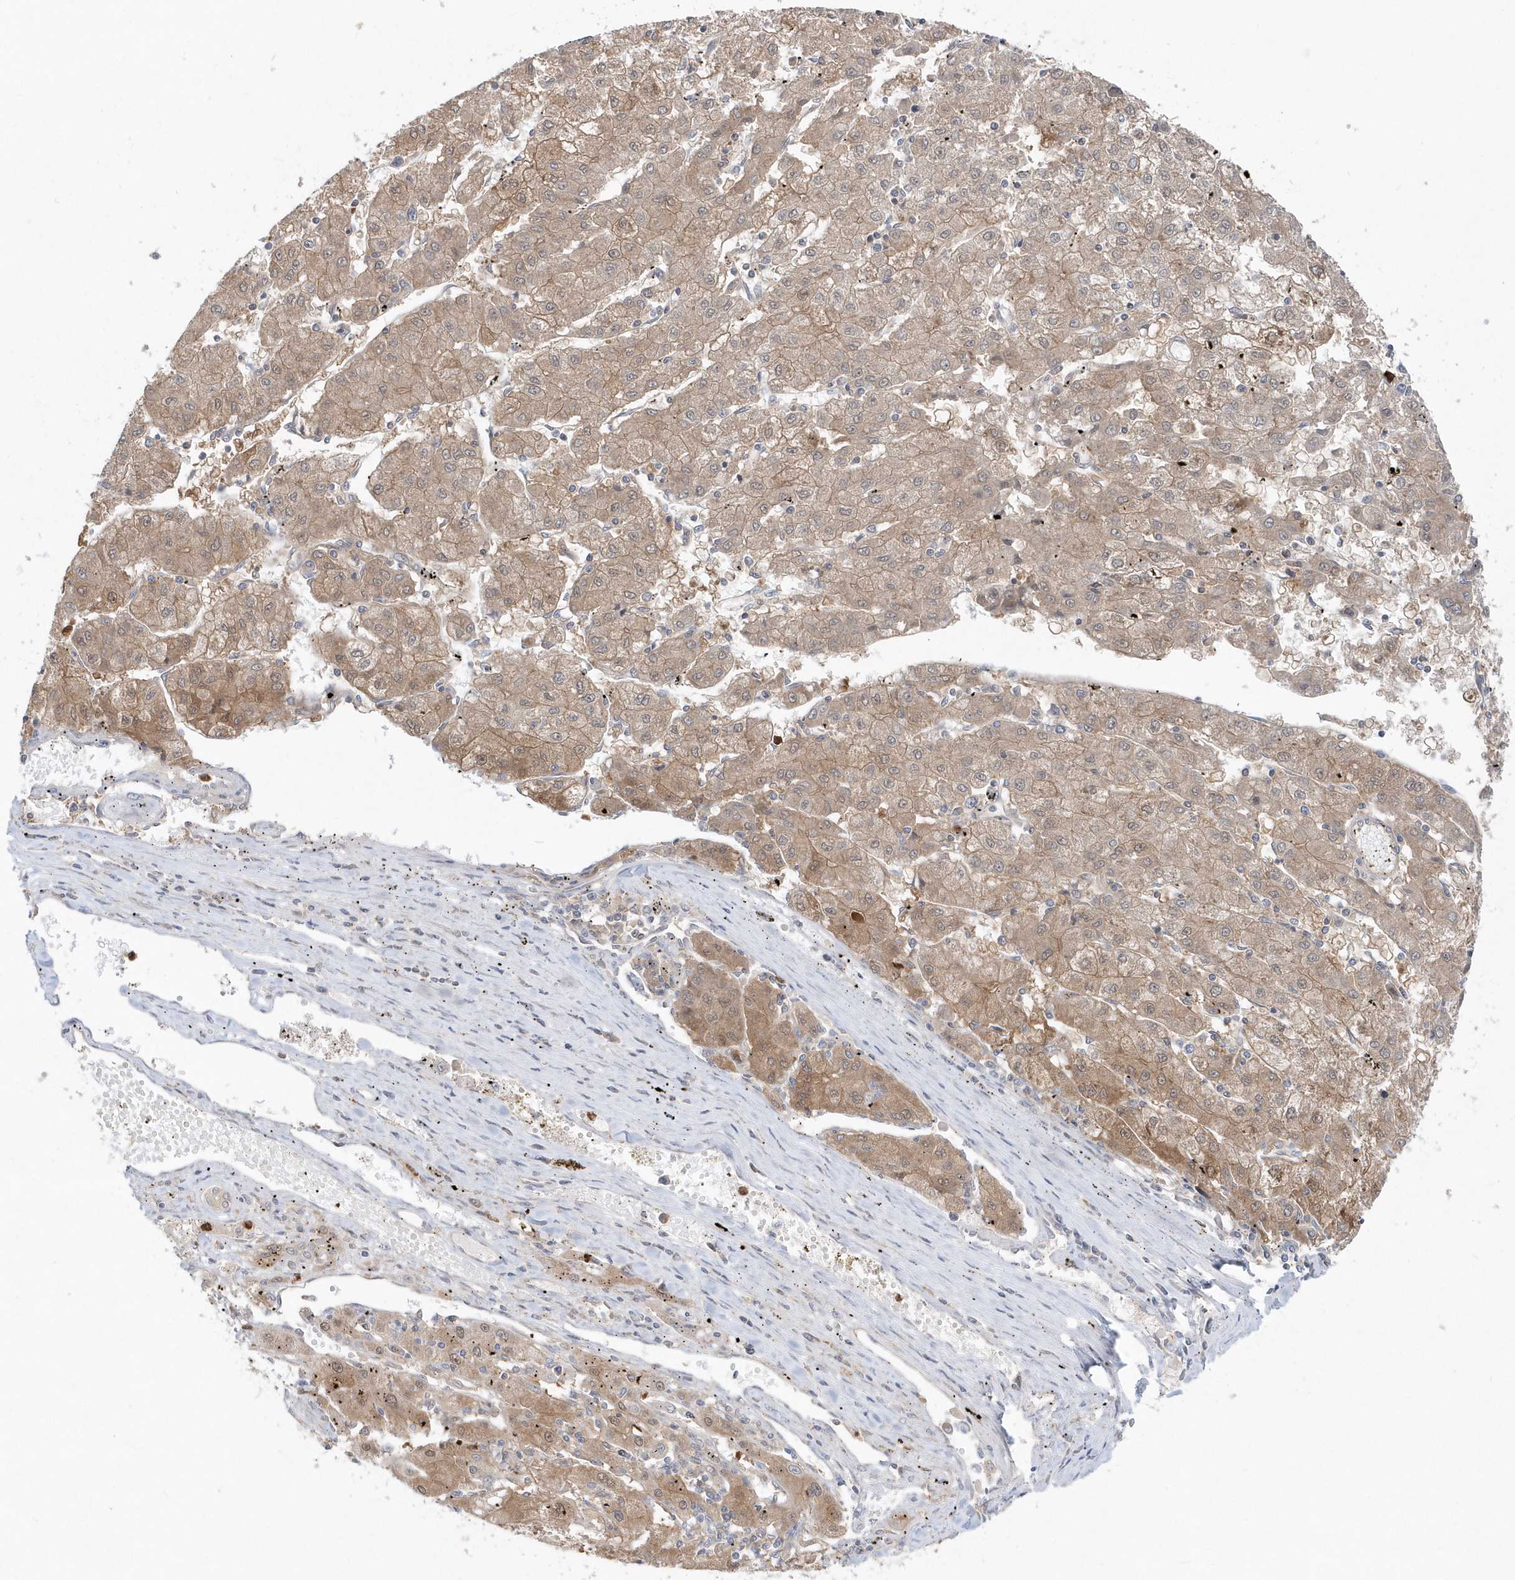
{"staining": {"intensity": "weak", "quantity": ">75%", "location": "cytoplasmic/membranous"}, "tissue": "liver cancer", "cell_type": "Tumor cells", "image_type": "cancer", "snomed": [{"axis": "morphology", "description": "Carcinoma, Hepatocellular, NOS"}, {"axis": "topography", "description": "Liver"}], "caption": "Immunohistochemical staining of liver cancer demonstrates weak cytoplasmic/membranous protein staining in approximately >75% of tumor cells.", "gene": "RNF7", "patient": {"sex": "male", "age": 72}}